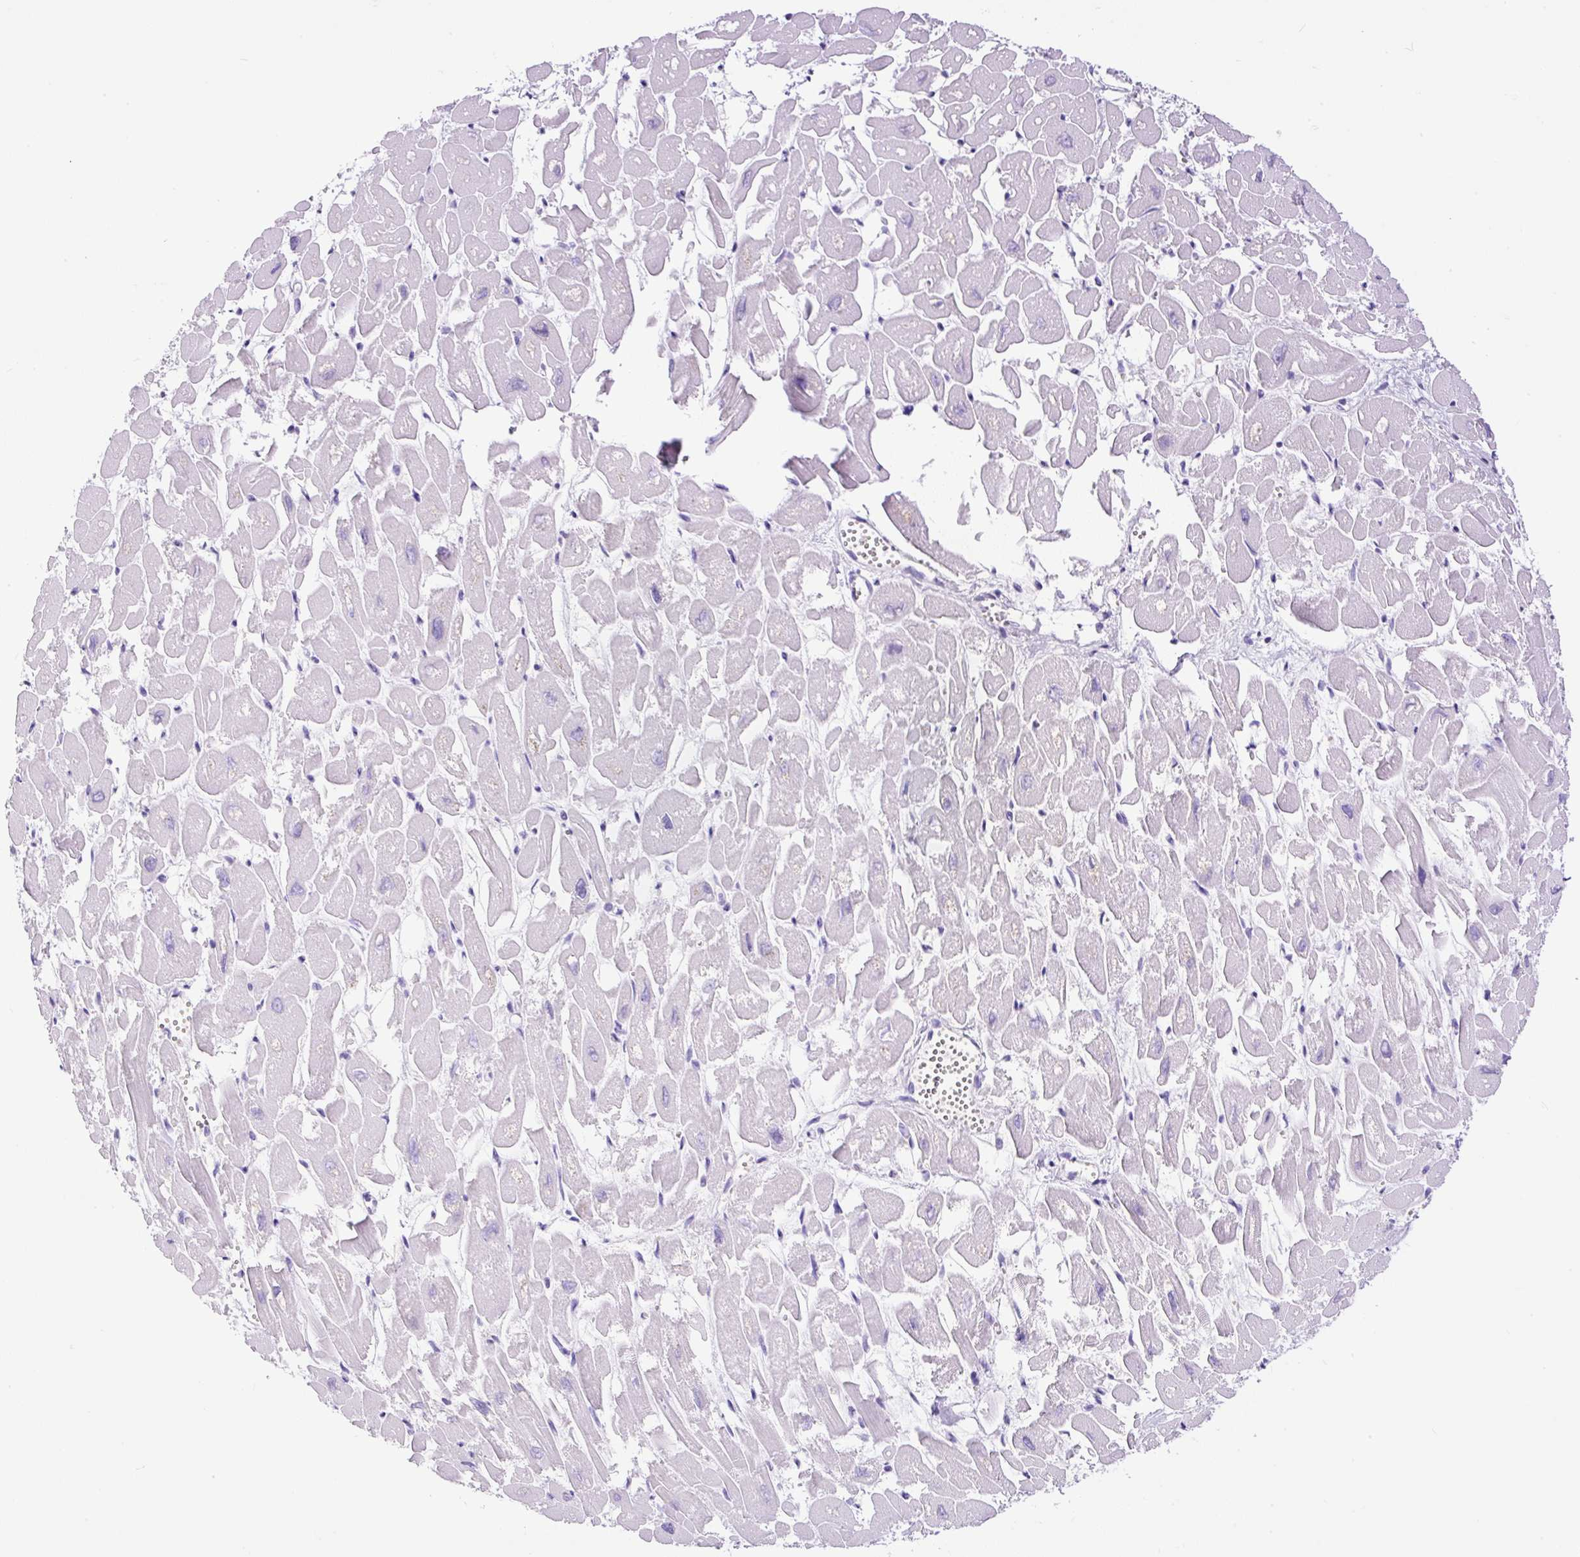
{"staining": {"intensity": "negative", "quantity": "none", "location": "none"}, "tissue": "heart muscle", "cell_type": "Cardiomyocytes", "image_type": "normal", "snomed": [{"axis": "morphology", "description": "Normal tissue, NOS"}, {"axis": "topography", "description": "Heart"}], "caption": "IHC photomicrograph of normal heart muscle stained for a protein (brown), which demonstrates no positivity in cardiomyocytes.", "gene": "CEL", "patient": {"sex": "male", "age": 54}}